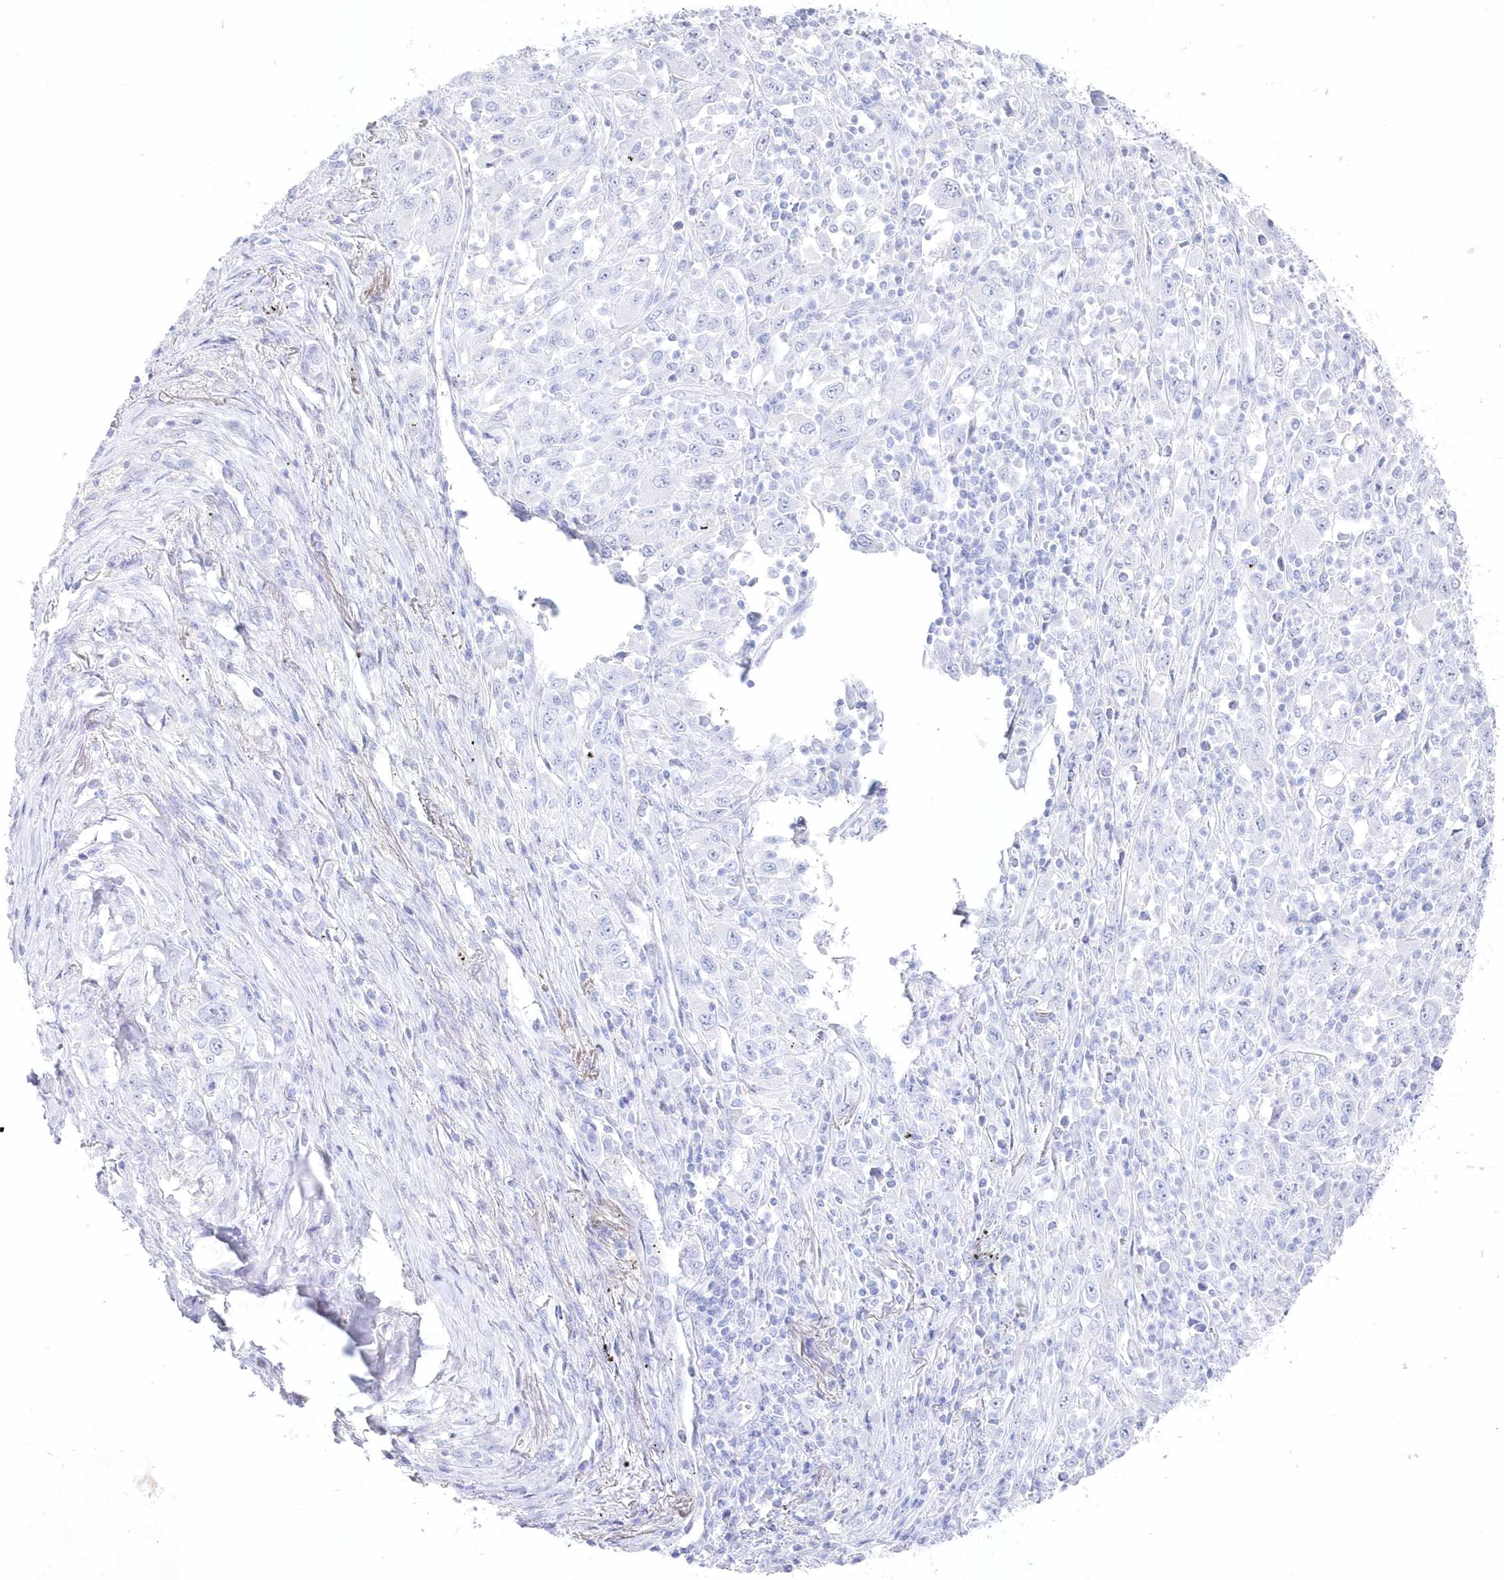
{"staining": {"intensity": "negative", "quantity": "none", "location": "none"}, "tissue": "melanoma", "cell_type": "Tumor cells", "image_type": "cancer", "snomed": [{"axis": "morphology", "description": "Malignant melanoma, Metastatic site"}, {"axis": "topography", "description": "Skin"}], "caption": "Human melanoma stained for a protein using IHC demonstrates no positivity in tumor cells.", "gene": "CSNK1G2", "patient": {"sex": "female", "age": 56}}